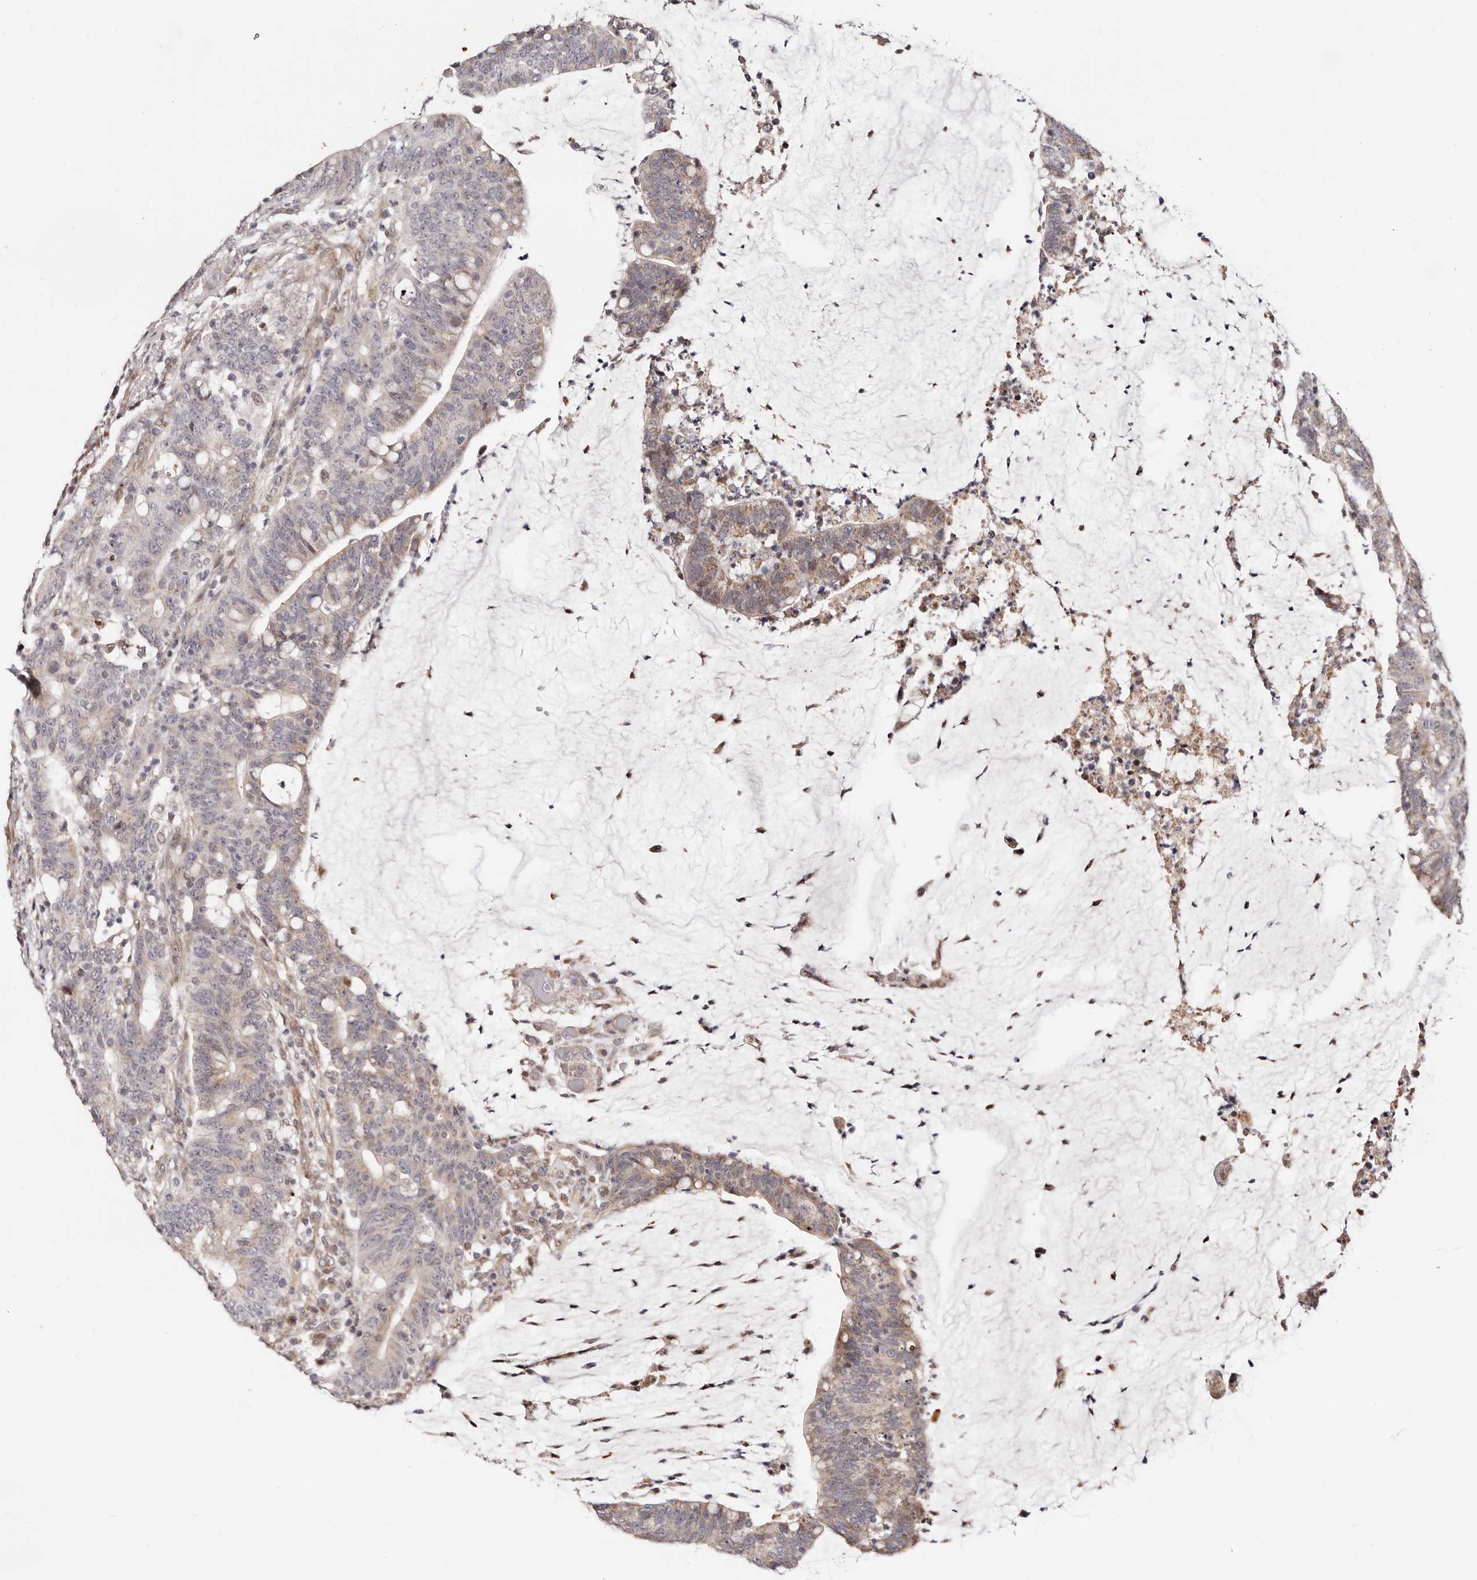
{"staining": {"intensity": "moderate", "quantity": "<25%", "location": "cytoplasmic/membranous"}, "tissue": "colorectal cancer", "cell_type": "Tumor cells", "image_type": "cancer", "snomed": [{"axis": "morphology", "description": "Adenocarcinoma, NOS"}, {"axis": "topography", "description": "Colon"}], "caption": "The immunohistochemical stain highlights moderate cytoplasmic/membranous expression in tumor cells of colorectal cancer tissue.", "gene": "HIVEP3", "patient": {"sex": "female", "age": 66}}